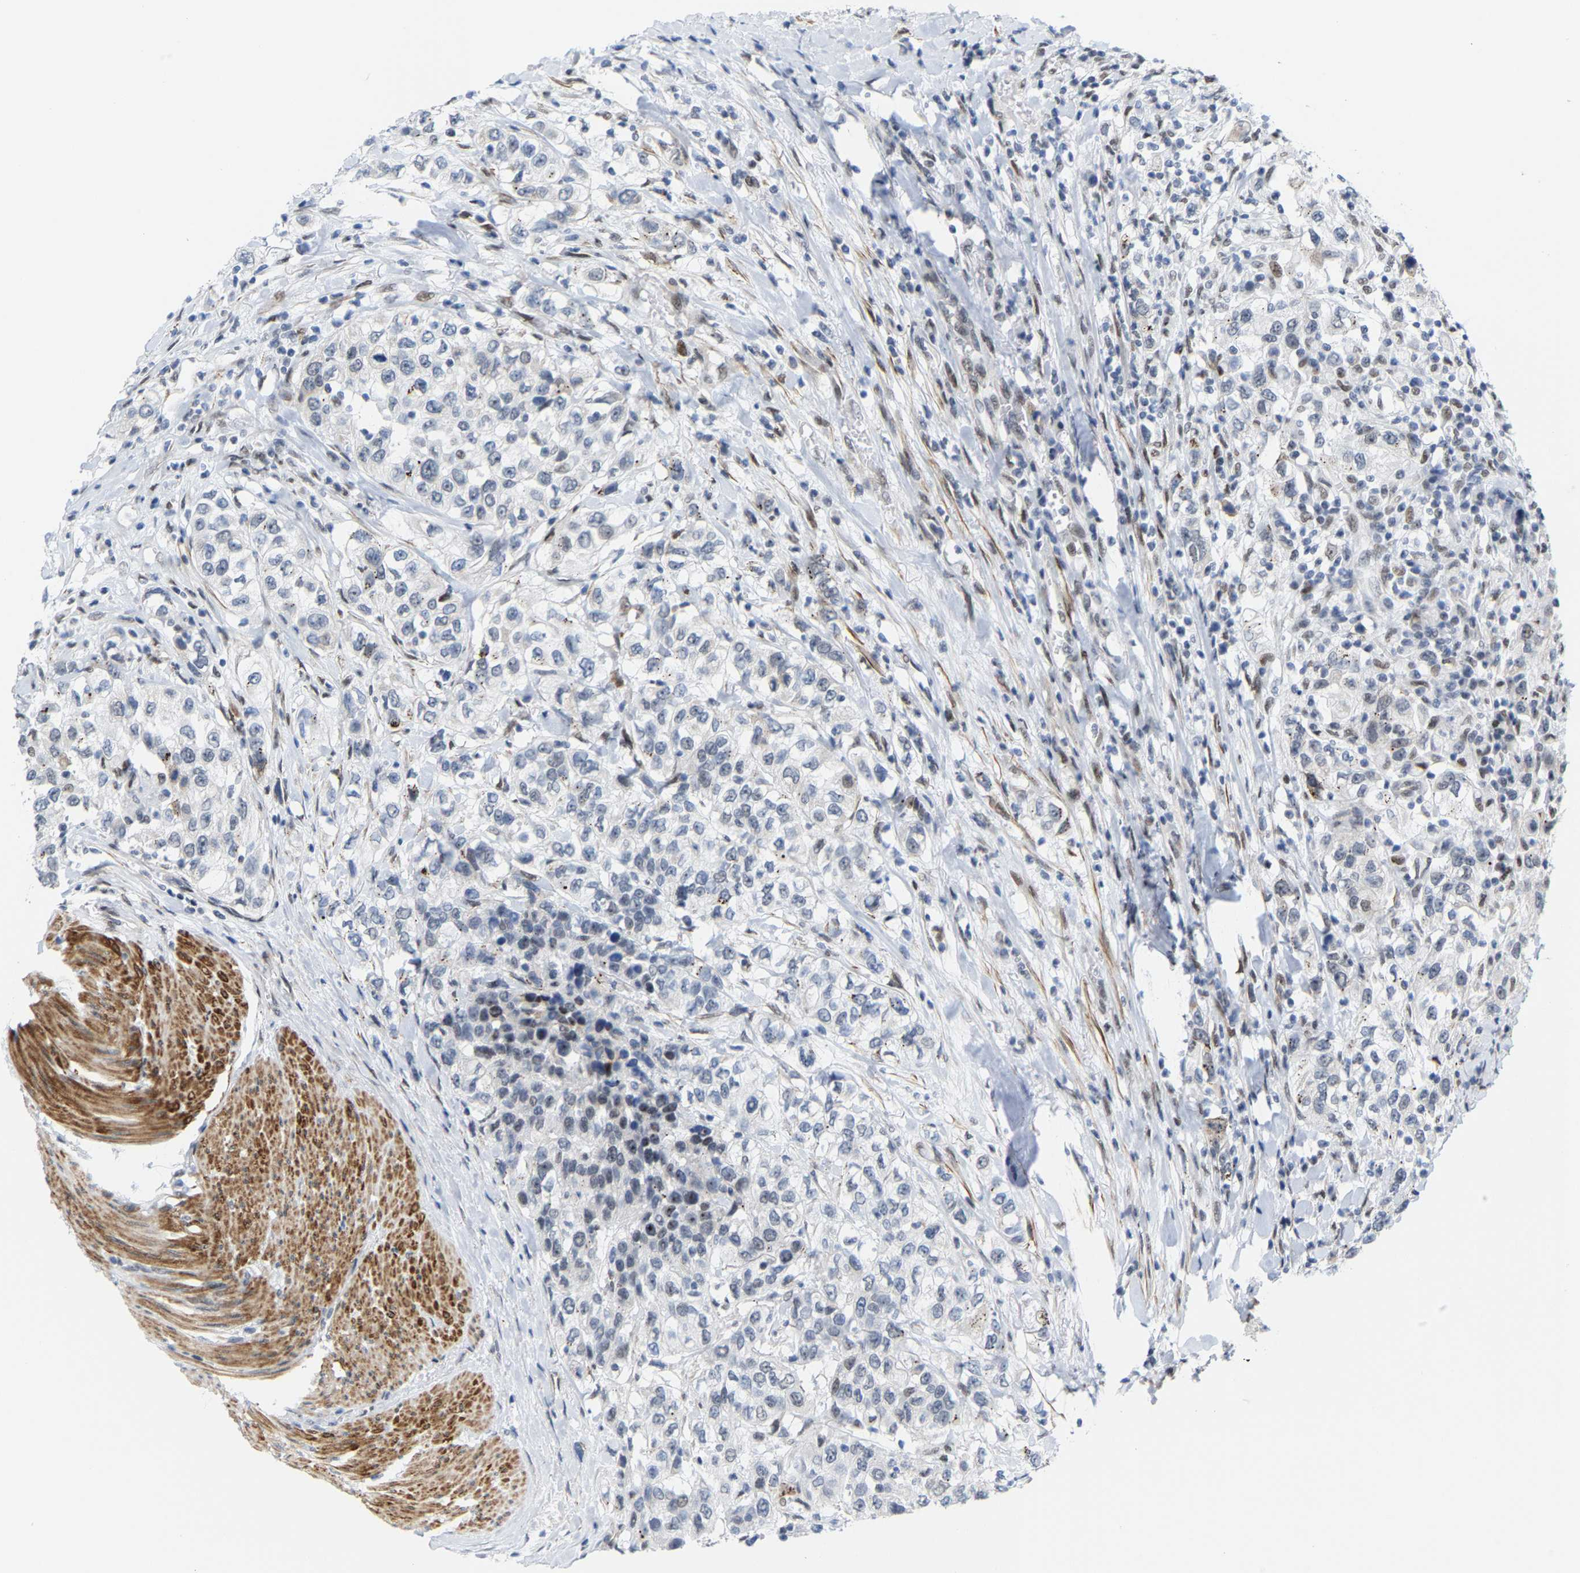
{"staining": {"intensity": "negative", "quantity": "none", "location": "none"}, "tissue": "urothelial cancer", "cell_type": "Tumor cells", "image_type": "cancer", "snomed": [{"axis": "morphology", "description": "Urothelial carcinoma, High grade"}, {"axis": "topography", "description": "Urinary bladder"}], "caption": "Tumor cells show no significant expression in high-grade urothelial carcinoma.", "gene": "FAM180A", "patient": {"sex": "female", "age": 80}}